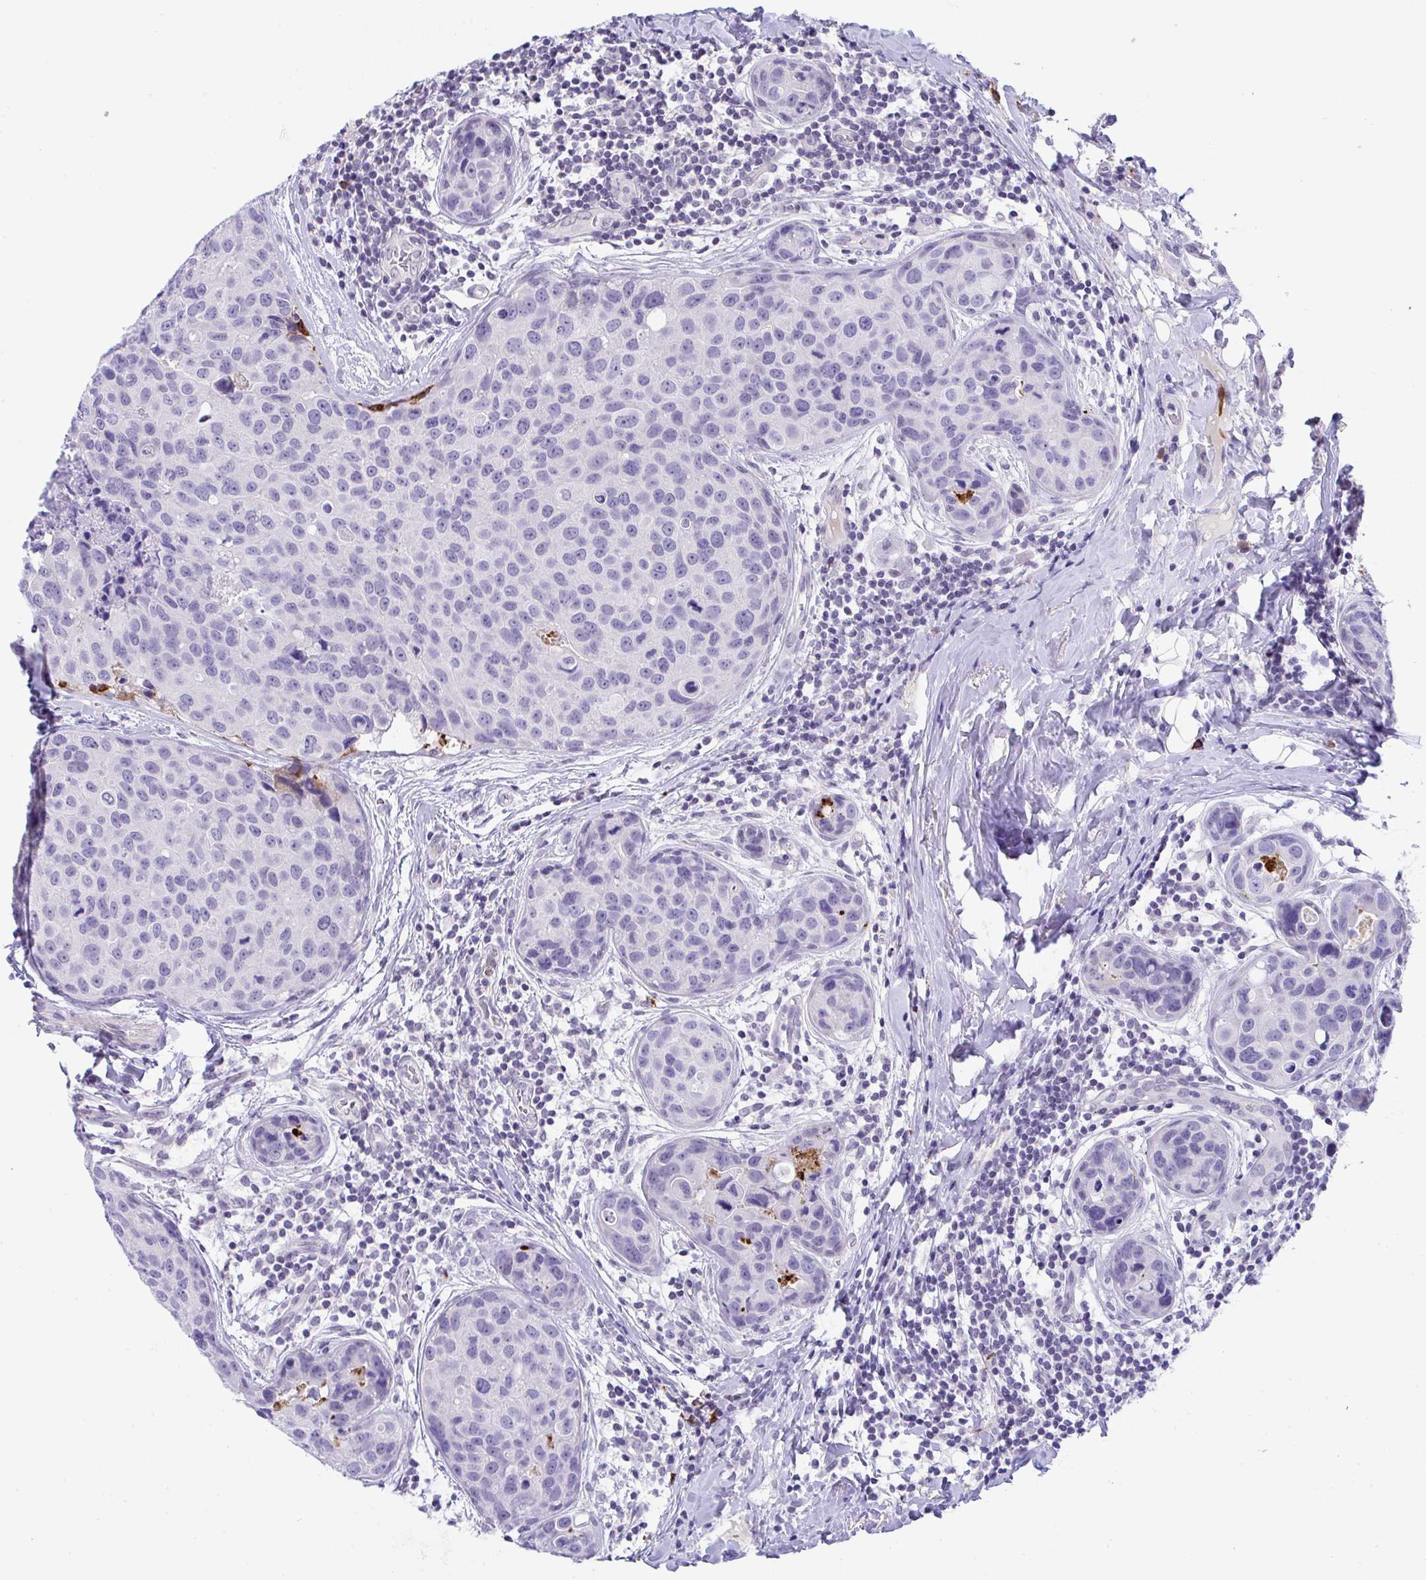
{"staining": {"intensity": "negative", "quantity": "none", "location": "none"}, "tissue": "breast cancer", "cell_type": "Tumor cells", "image_type": "cancer", "snomed": [{"axis": "morphology", "description": "Duct carcinoma"}, {"axis": "topography", "description": "Breast"}], "caption": "IHC photomicrograph of neoplastic tissue: human intraductal carcinoma (breast) stained with DAB (3,3'-diaminobenzidine) shows no significant protein expression in tumor cells.", "gene": "KMT2E", "patient": {"sex": "female", "age": 24}}